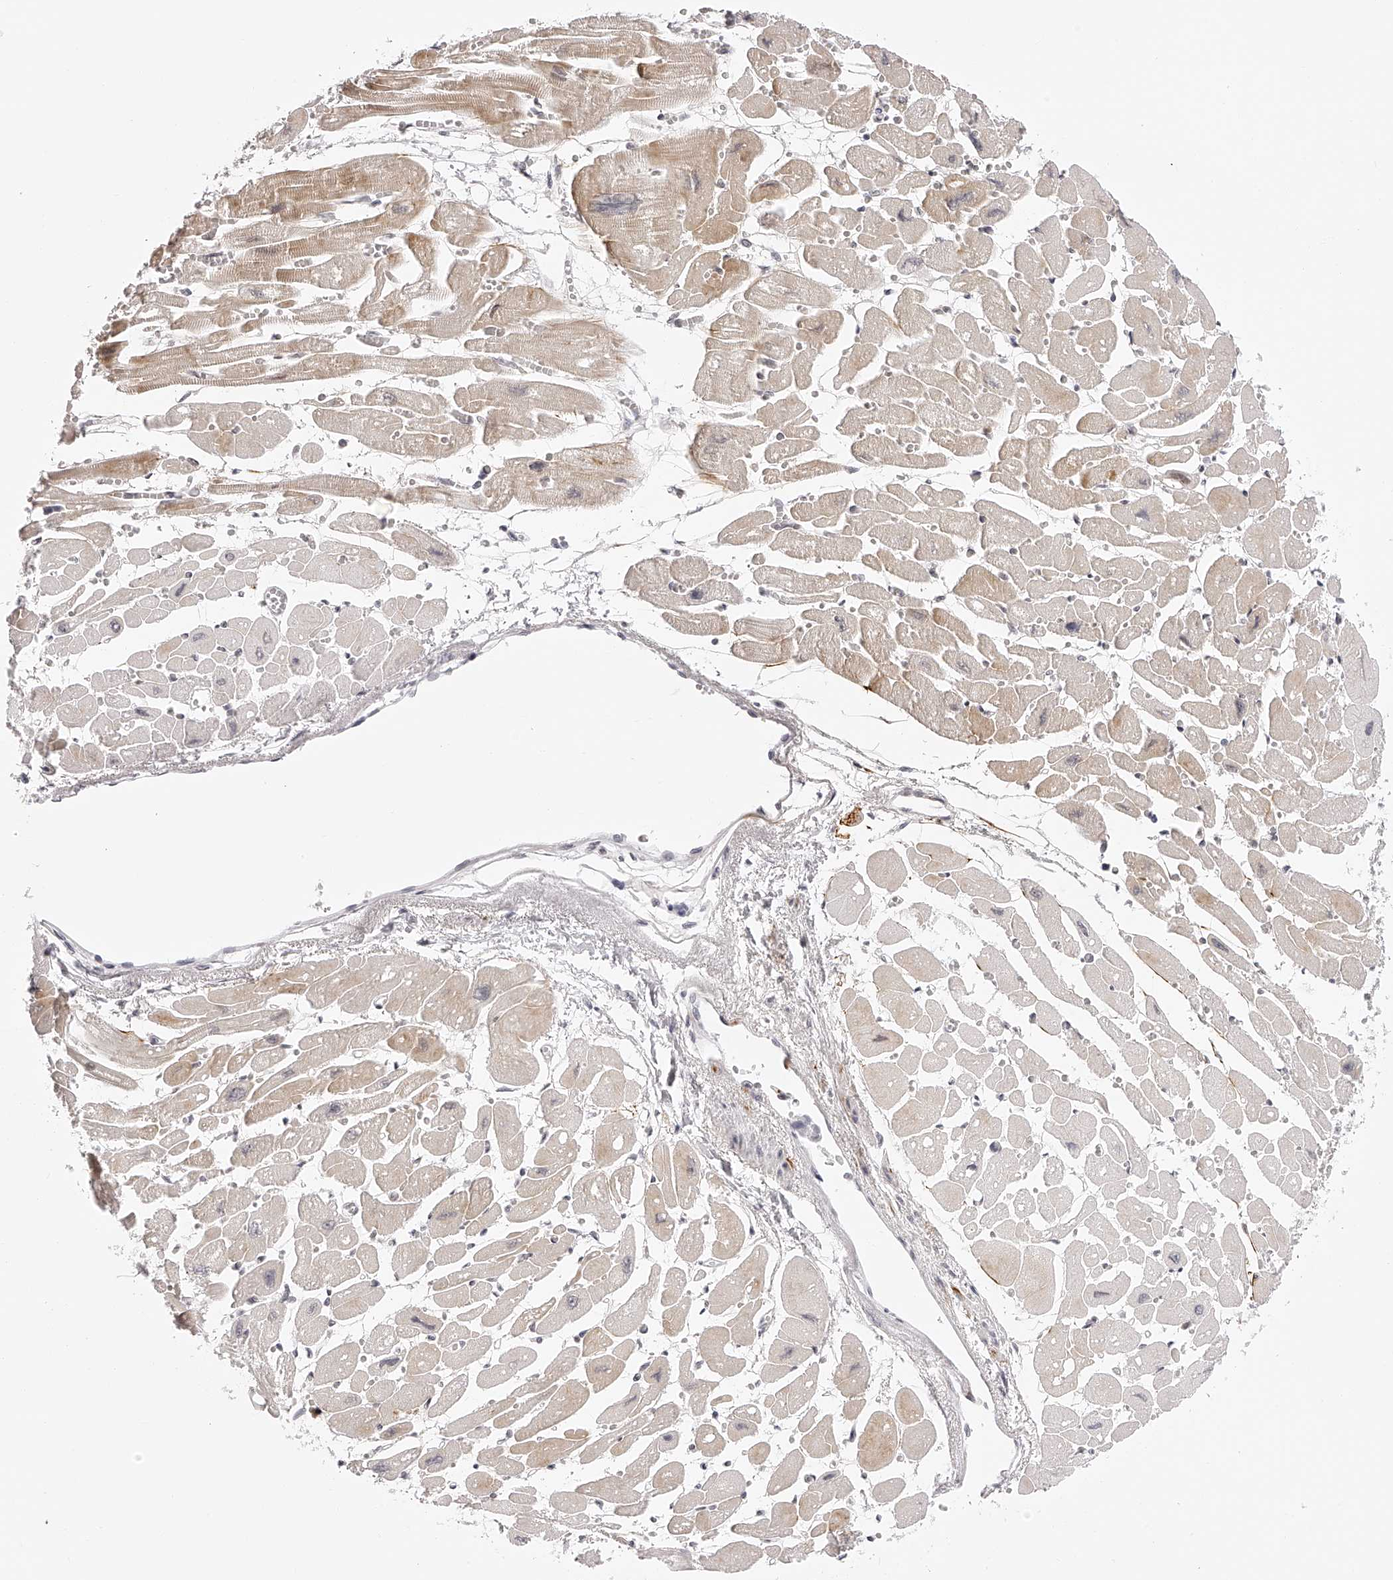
{"staining": {"intensity": "weak", "quantity": "25%-75%", "location": "cytoplasmic/membranous"}, "tissue": "heart muscle", "cell_type": "Cardiomyocytes", "image_type": "normal", "snomed": [{"axis": "morphology", "description": "Normal tissue, NOS"}, {"axis": "topography", "description": "Heart"}], "caption": "Heart muscle stained with a brown dye shows weak cytoplasmic/membranous positive expression in approximately 25%-75% of cardiomyocytes.", "gene": "PLEKHG1", "patient": {"sex": "female", "age": 54}}